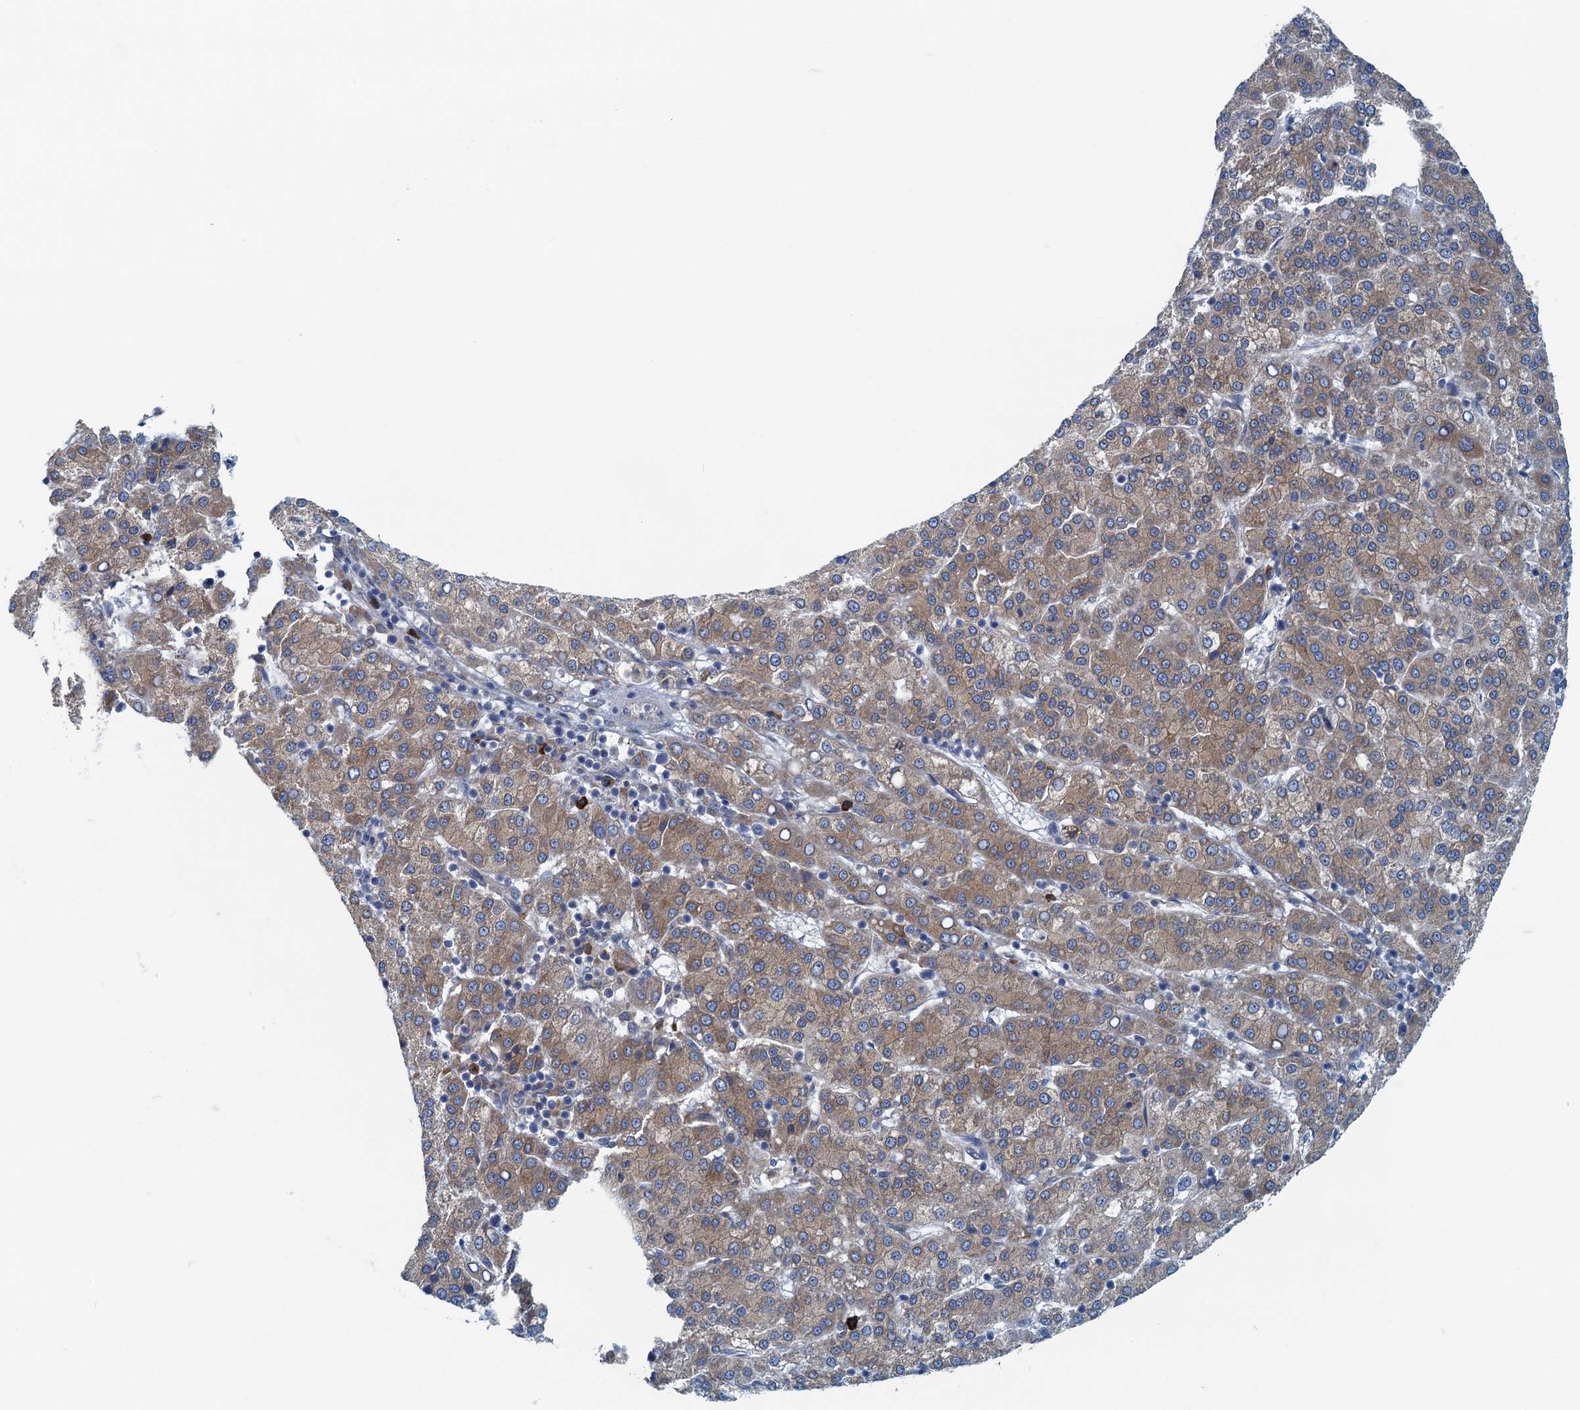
{"staining": {"intensity": "moderate", "quantity": ">75%", "location": "cytoplasmic/membranous"}, "tissue": "liver cancer", "cell_type": "Tumor cells", "image_type": "cancer", "snomed": [{"axis": "morphology", "description": "Carcinoma, Hepatocellular, NOS"}, {"axis": "topography", "description": "Liver"}], "caption": "Liver hepatocellular carcinoma stained with immunohistochemistry (IHC) shows moderate cytoplasmic/membranous positivity in approximately >75% of tumor cells.", "gene": "MYDGF", "patient": {"sex": "female", "age": 58}}